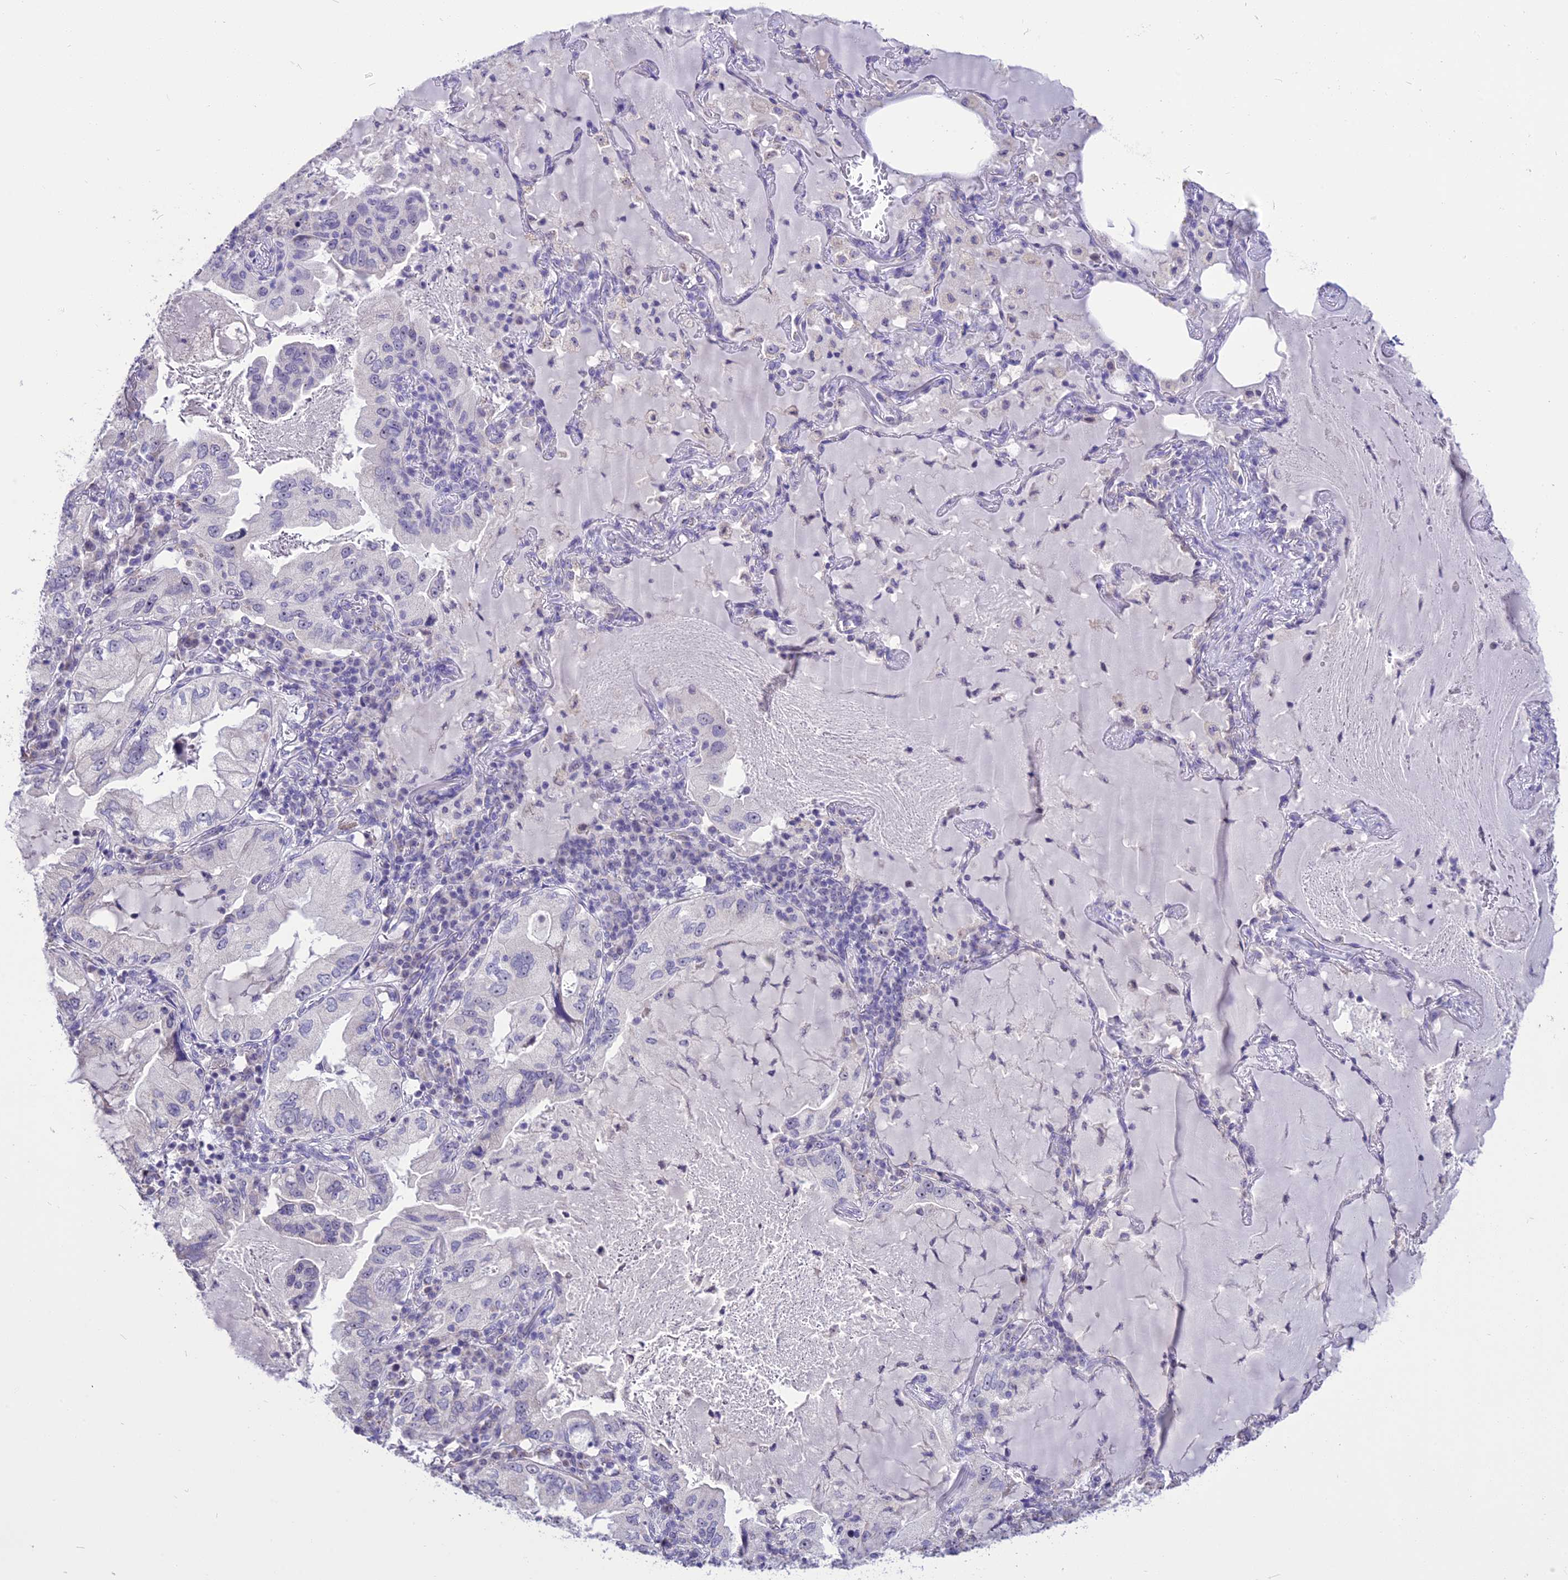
{"staining": {"intensity": "negative", "quantity": "none", "location": "none"}, "tissue": "lung cancer", "cell_type": "Tumor cells", "image_type": "cancer", "snomed": [{"axis": "morphology", "description": "Adenocarcinoma, NOS"}, {"axis": "topography", "description": "Lung"}], "caption": "Human adenocarcinoma (lung) stained for a protein using IHC exhibits no expression in tumor cells.", "gene": "CMSS1", "patient": {"sex": "female", "age": 69}}